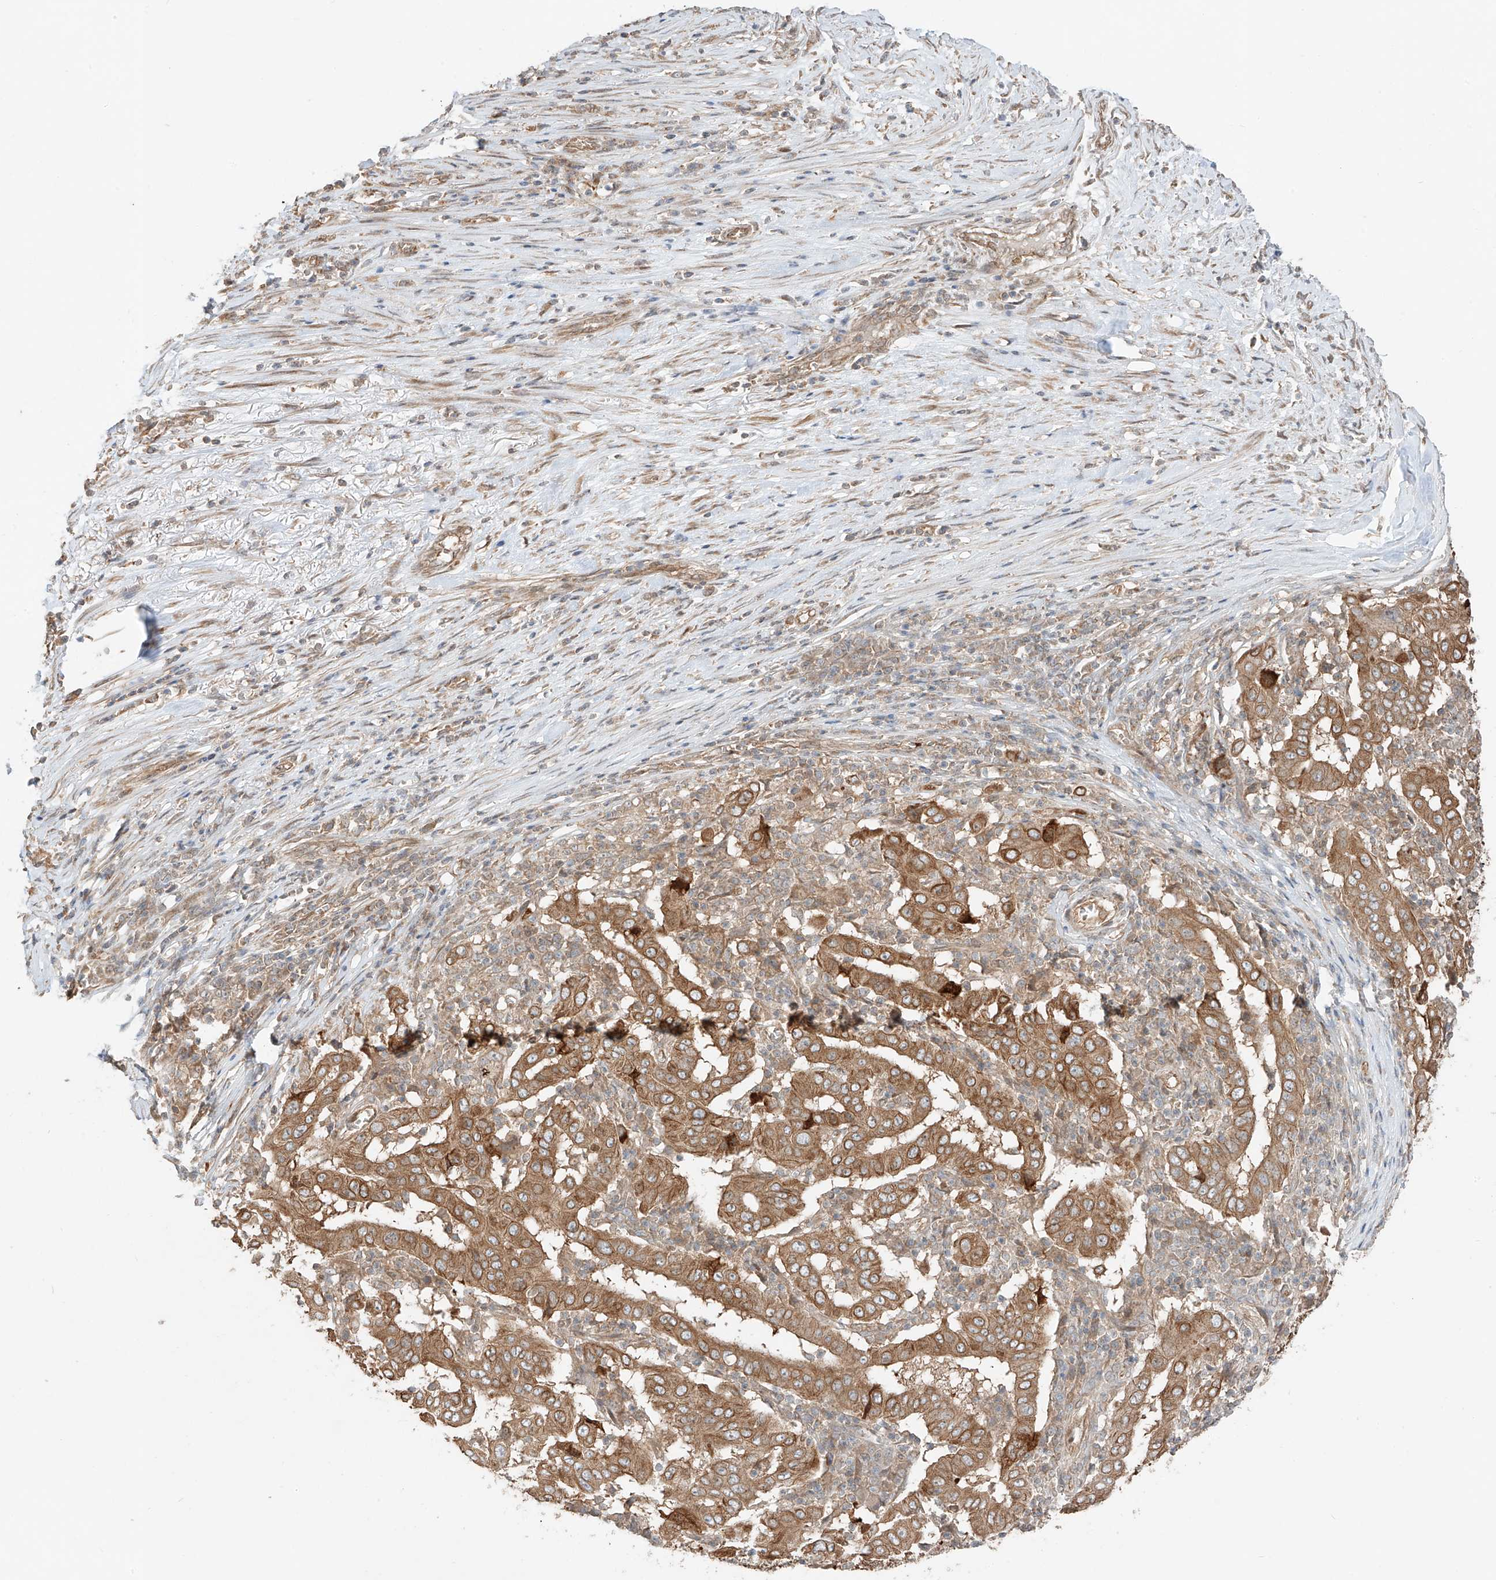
{"staining": {"intensity": "moderate", "quantity": ">75%", "location": "cytoplasmic/membranous"}, "tissue": "pancreatic cancer", "cell_type": "Tumor cells", "image_type": "cancer", "snomed": [{"axis": "morphology", "description": "Adenocarcinoma, NOS"}, {"axis": "topography", "description": "Pancreas"}], "caption": "Immunohistochemistry (IHC) of pancreatic adenocarcinoma reveals medium levels of moderate cytoplasmic/membranous expression in approximately >75% of tumor cells. The staining was performed using DAB (3,3'-diaminobenzidine), with brown indicating positive protein expression. Nuclei are stained blue with hematoxylin.", "gene": "CEP162", "patient": {"sex": "male", "age": 63}}